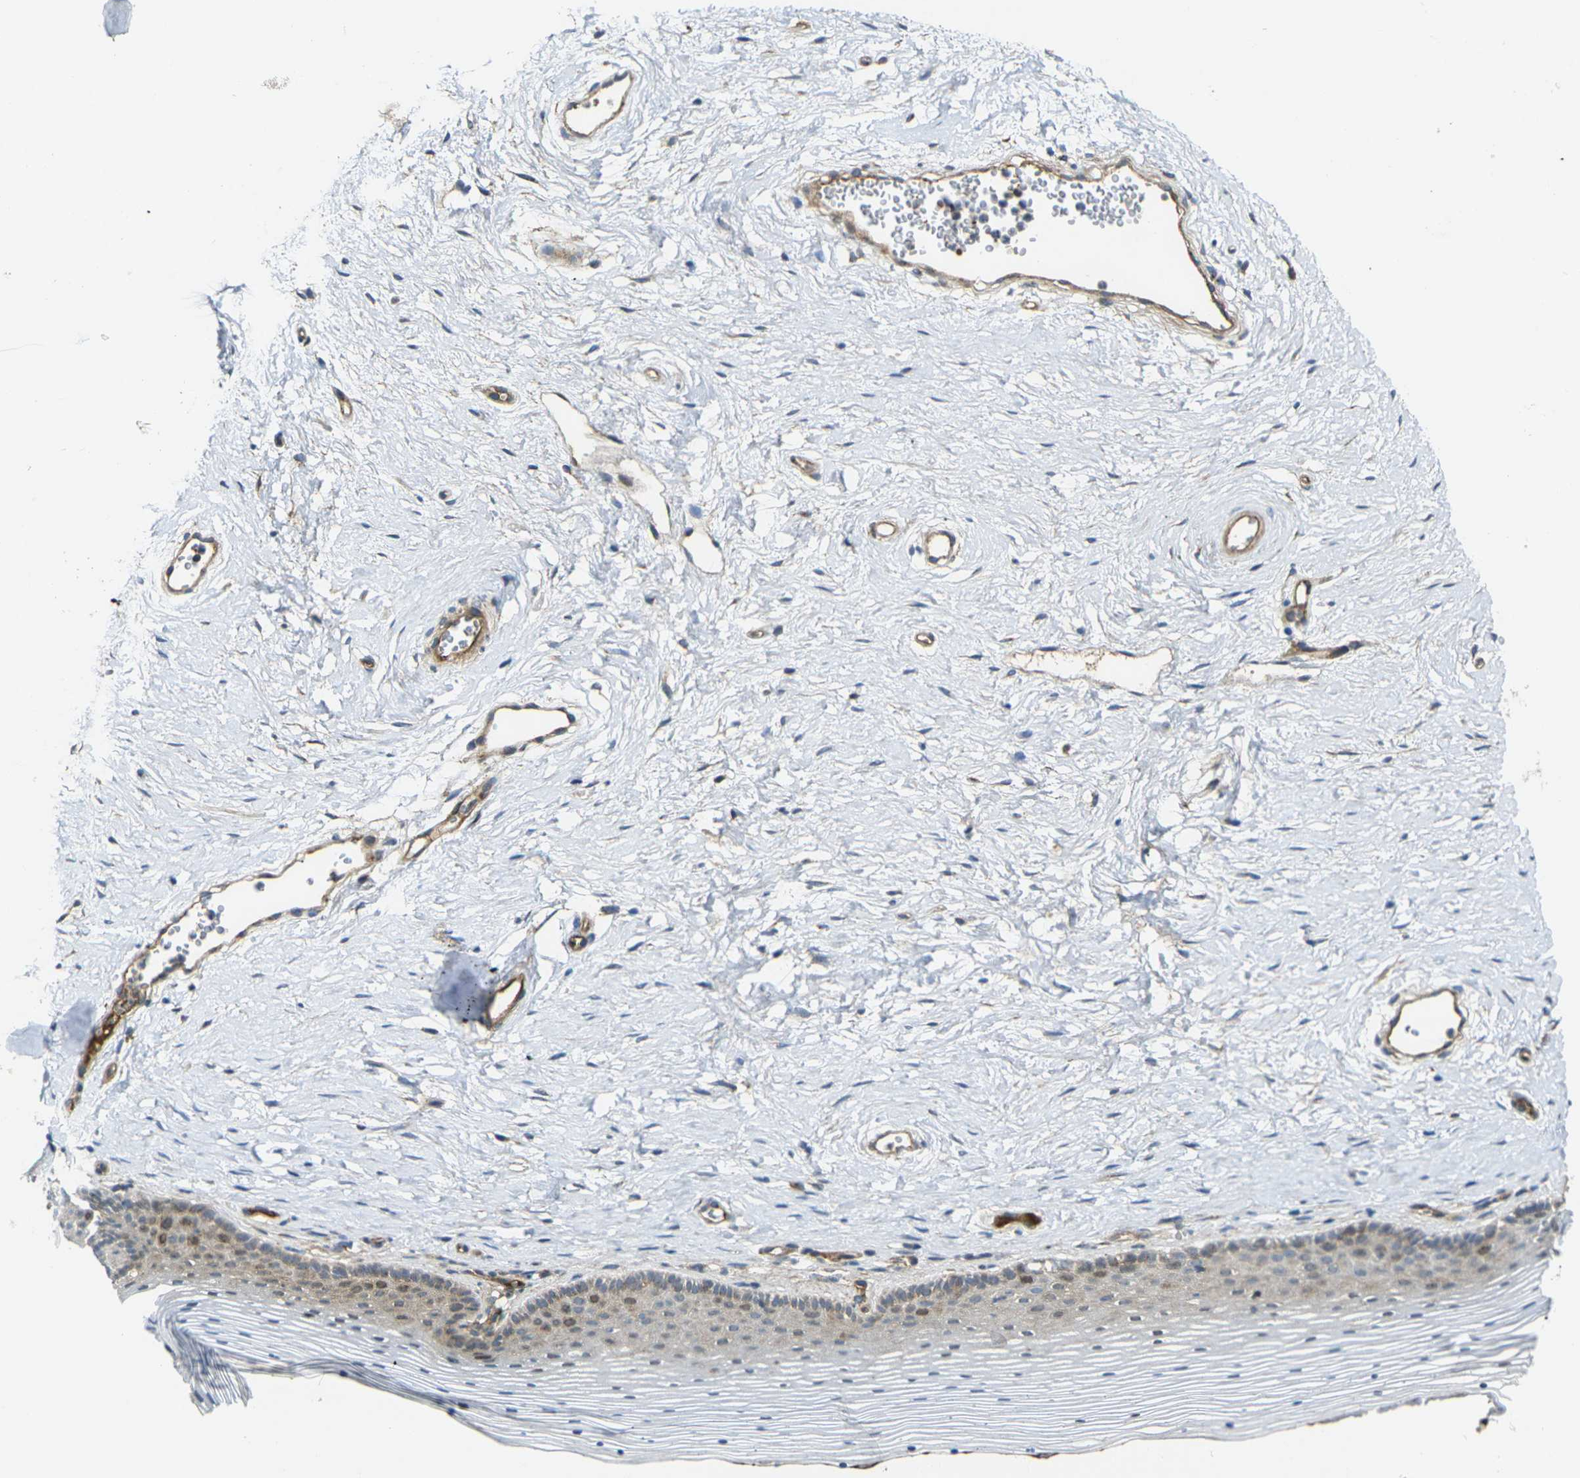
{"staining": {"intensity": "moderate", "quantity": "<25%", "location": "cytoplasmic/membranous,nuclear"}, "tissue": "vagina", "cell_type": "Squamous epithelial cells", "image_type": "normal", "snomed": [{"axis": "morphology", "description": "Normal tissue, NOS"}, {"axis": "topography", "description": "Vagina"}], "caption": "Protein expression analysis of normal vagina shows moderate cytoplasmic/membranous,nuclear staining in about <25% of squamous epithelial cells. (DAB = brown stain, brightfield microscopy at high magnification).", "gene": "ECE1", "patient": {"sex": "female", "age": 32}}